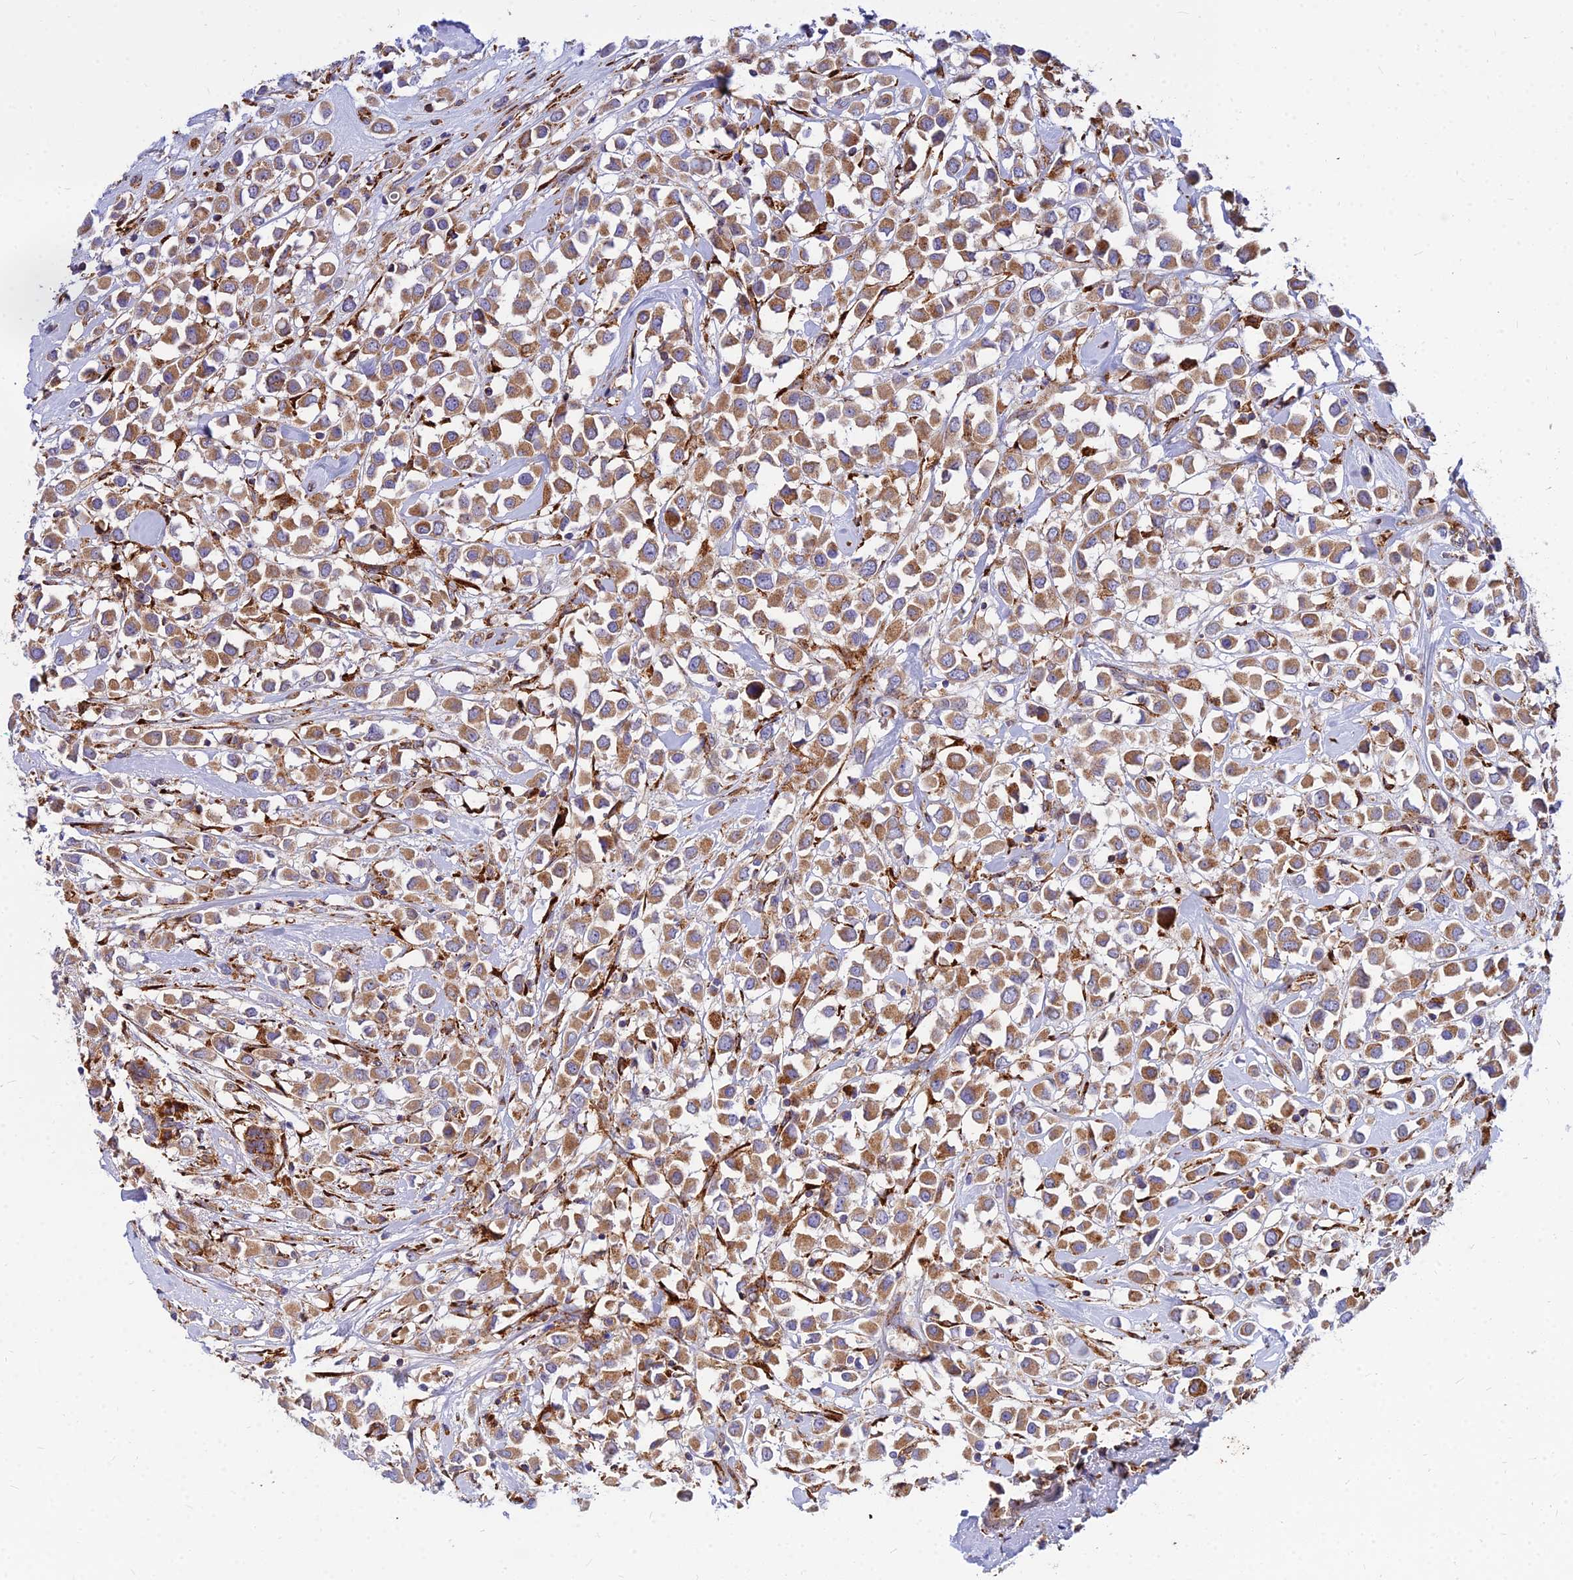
{"staining": {"intensity": "moderate", "quantity": ">75%", "location": "cytoplasmic/membranous"}, "tissue": "breast cancer", "cell_type": "Tumor cells", "image_type": "cancer", "snomed": [{"axis": "morphology", "description": "Duct carcinoma"}, {"axis": "topography", "description": "Breast"}], "caption": "Breast invasive ductal carcinoma stained with immunohistochemistry (IHC) reveals moderate cytoplasmic/membranous expression in about >75% of tumor cells.", "gene": "CCT6B", "patient": {"sex": "female", "age": 61}}